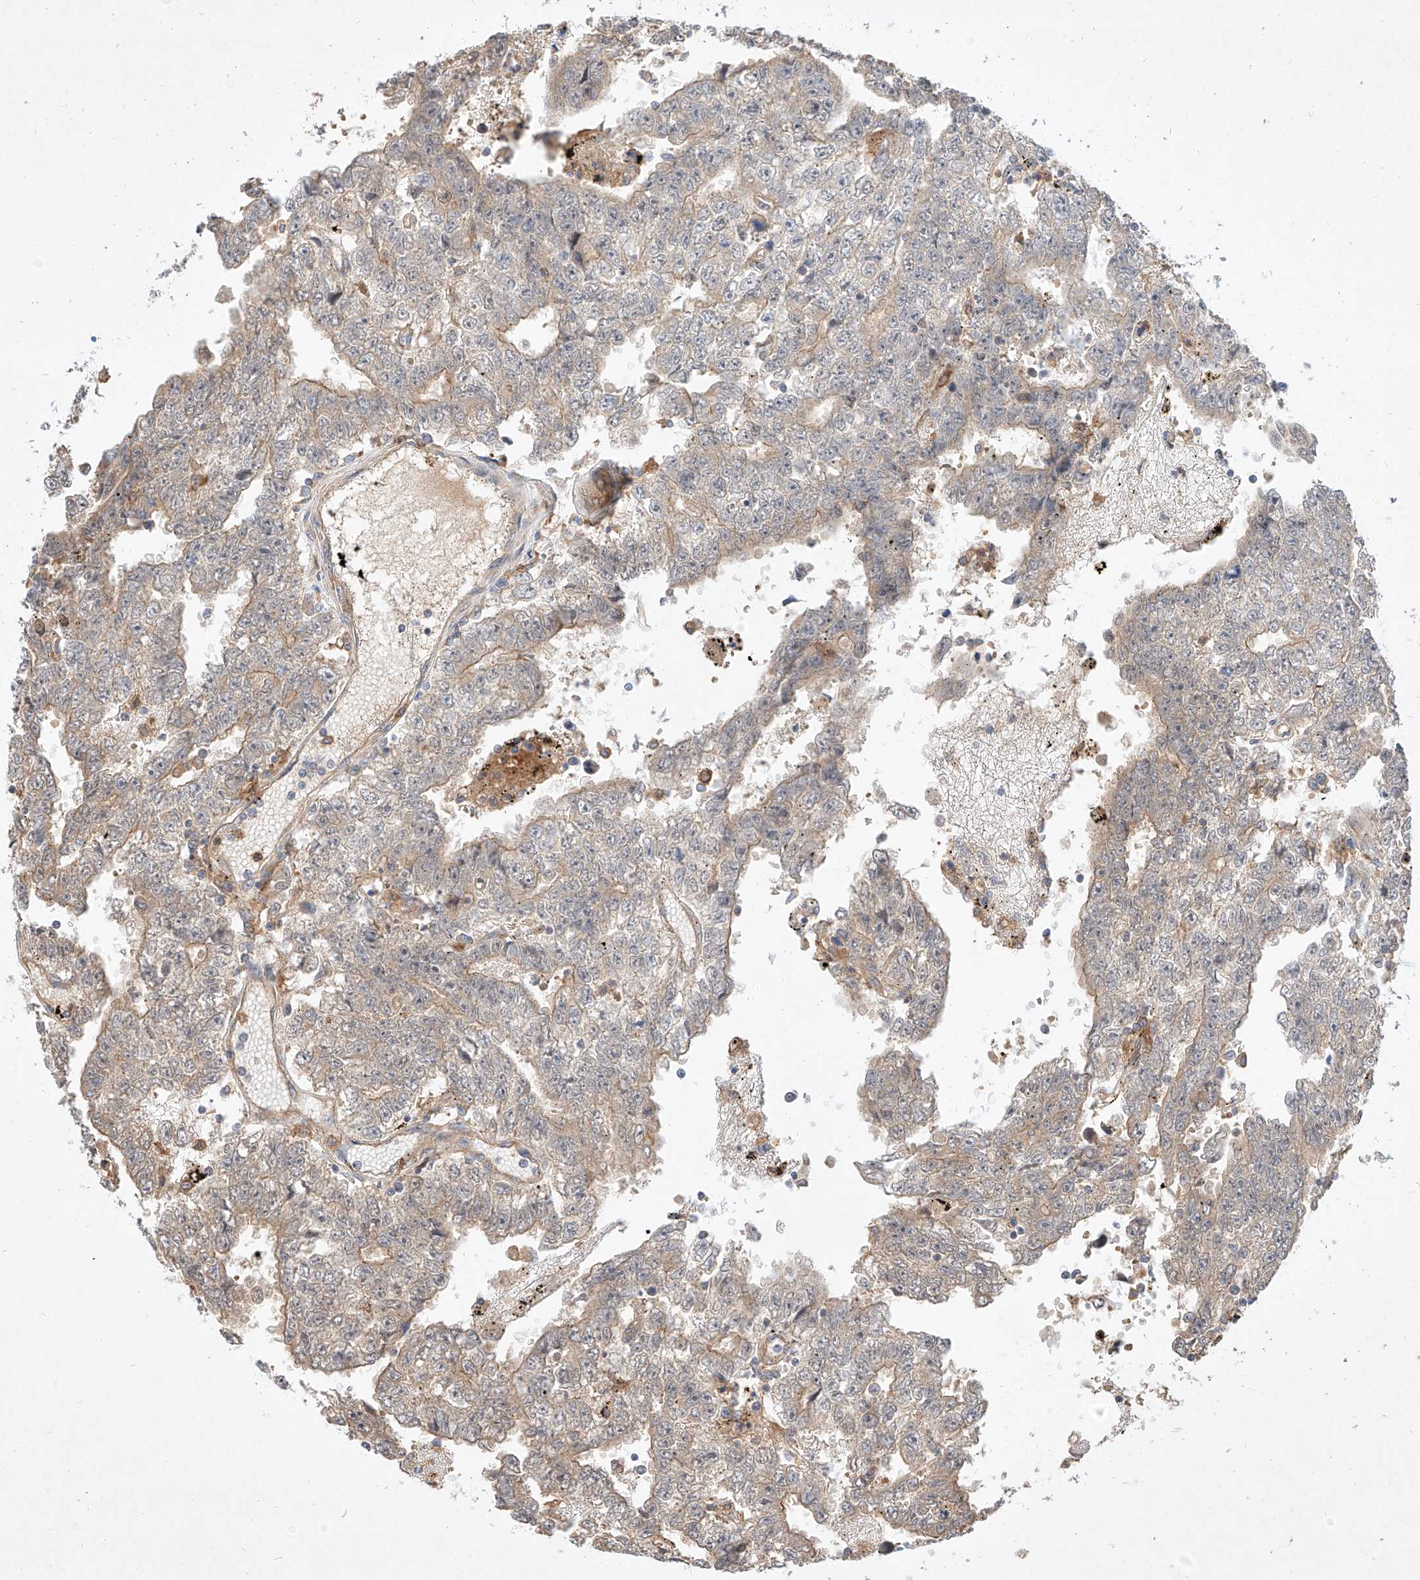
{"staining": {"intensity": "weak", "quantity": "25%-75%", "location": "cytoplasmic/membranous"}, "tissue": "testis cancer", "cell_type": "Tumor cells", "image_type": "cancer", "snomed": [{"axis": "morphology", "description": "Carcinoma, Embryonal, NOS"}, {"axis": "topography", "description": "Testis"}], "caption": "An immunohistochemistry (IHC) micrograph of tumor tissue is shown. Protein staining in brown shows weak cytoplasmic/membranous positivity in testis cancer within tumor cells. (Stains: DAB in brown, nuclei in blue, Microscopy: brightfield microscopy at high magnification).", "gene": "NFAM1", "patient": {"sex": "male", "age": 25}}